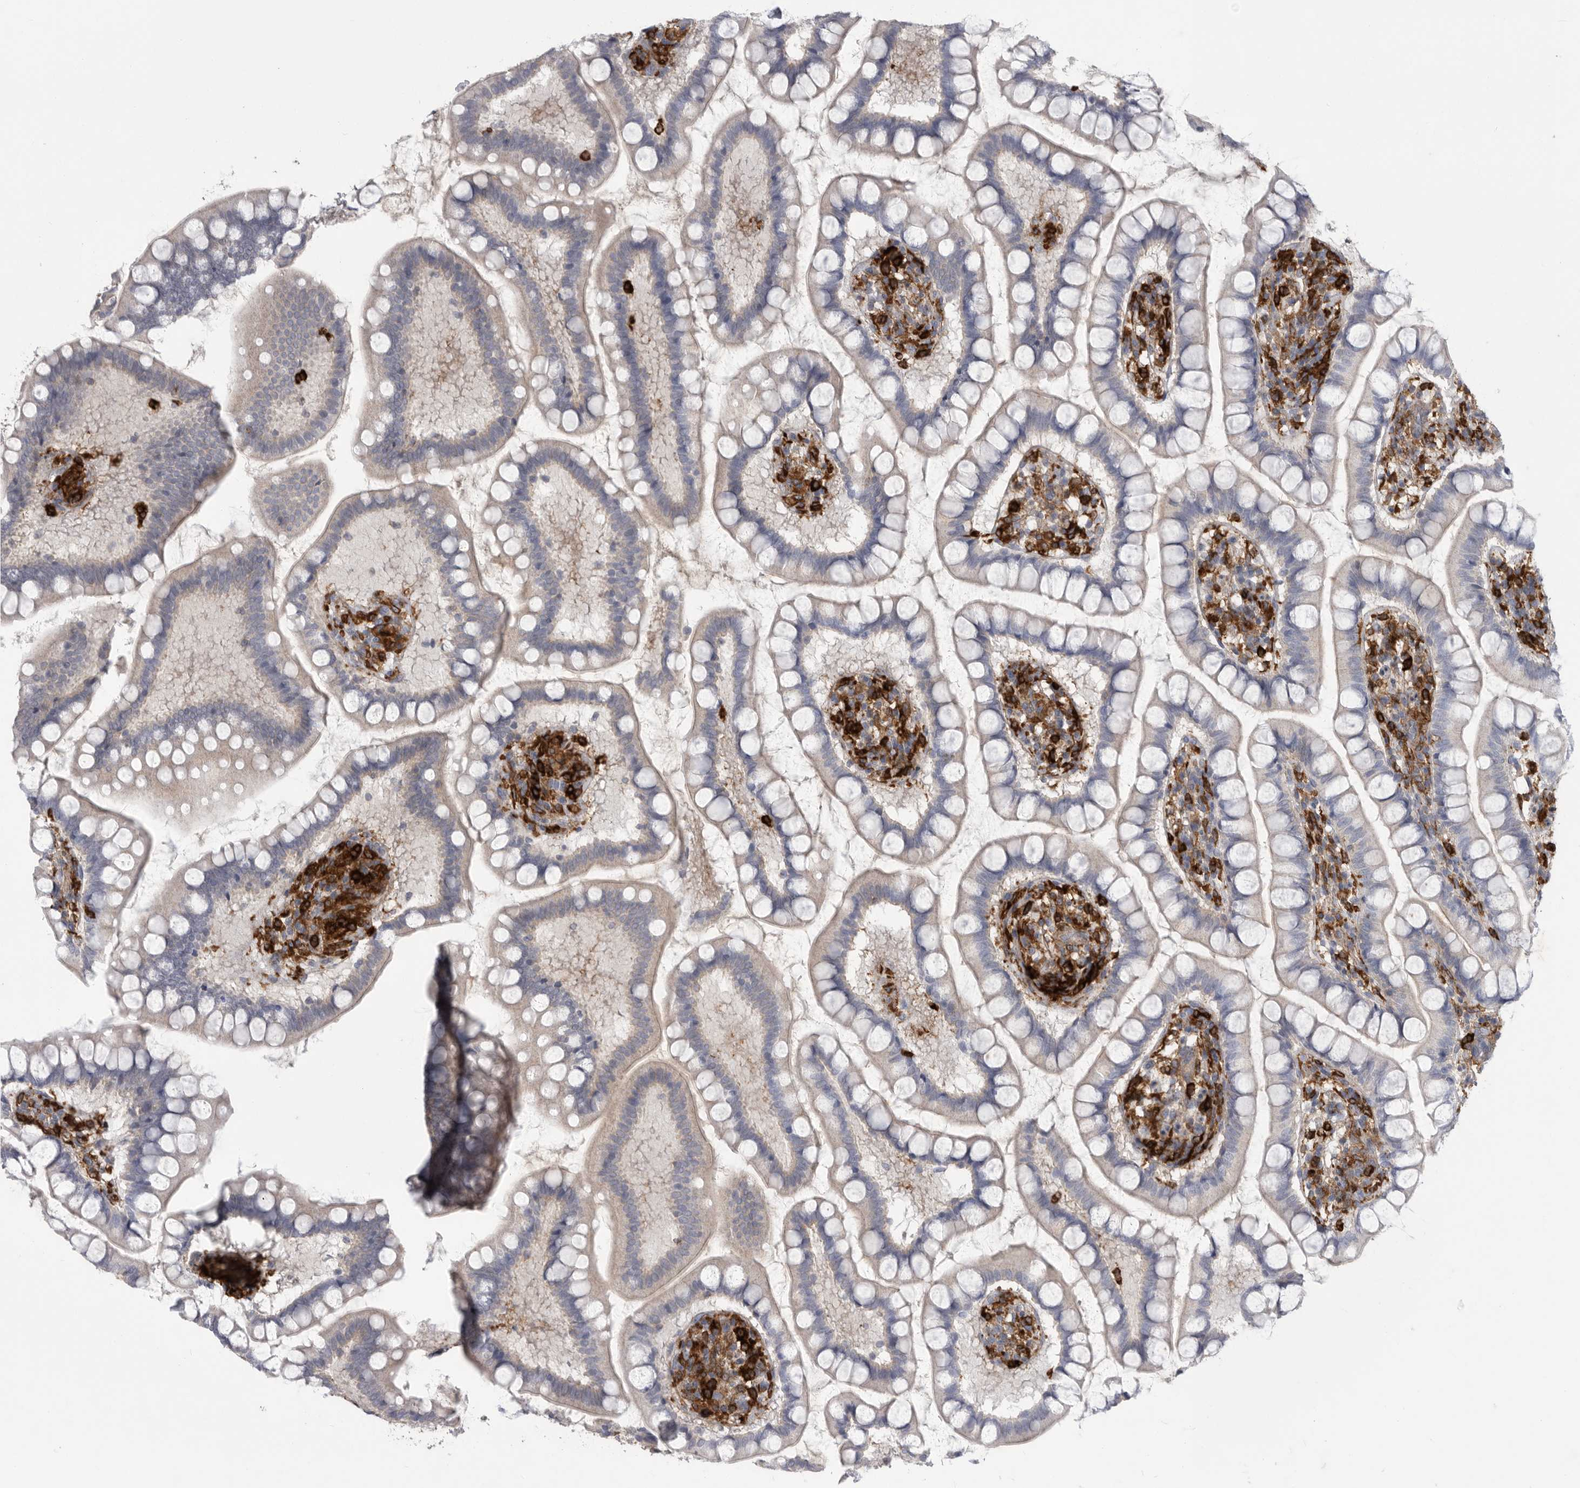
{"staining": {"intensity": "negative", "quantity": "none", "location": "none"}, "tissue": "small intestine", "cell_type": "Glandular cells", "image_type": "normal", "snomed": [{"axis": "morphology", "description": "Normal tissue, NOS"}, {"axis": "topography", "description": "Small intestine"}], "caption": "Immunohistochemistry histopathology image of benign small intestine: human small intestine stained with DAB demonstrates no significant protein staining in glandular cells. (DAB (3,3'-diaminobenzidine) immunohistochemistry (IHC) with hematoxylin counter stain).", "gene": "SIGLEC10", "patient": {"sex": "female", "age": 84}}